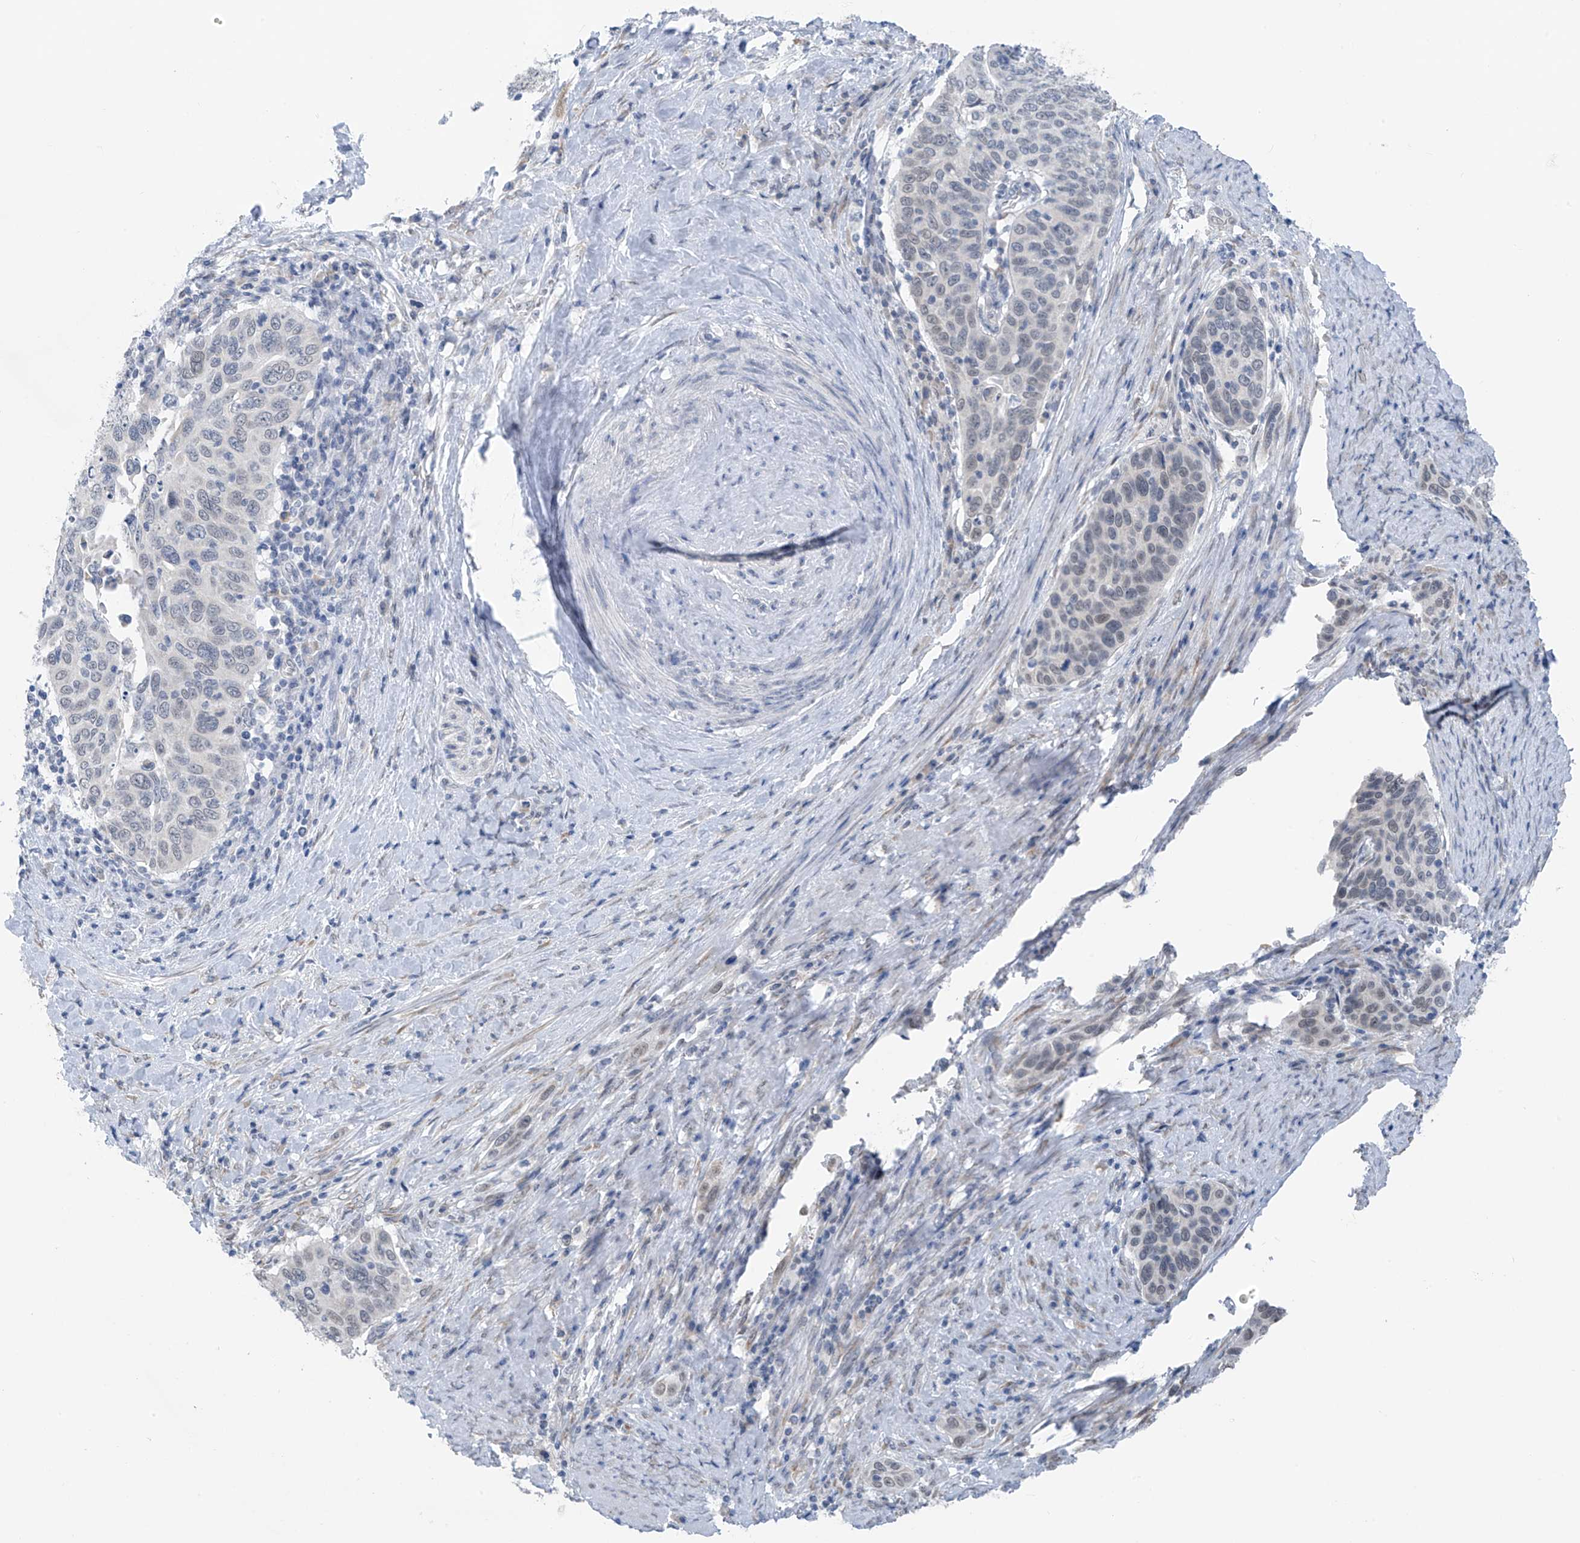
{"staining": {"intensity": "negative", "quantity": "none", "location": "none"}, "tissue": "cervical cancer", "cell_type": "Tumor cells", "image_type": "cancer", "snomed": [{"axis": "morphology", "description": "Squamous cell carcinoma, NOS"}, {"axis": "topography", "description": "Cervix"}], "caption": "Immunohistochemical staining of cervical cancer exhibits no significant positivity in tumor cells. Brightfield microscopy of IHC stained with DAB (3,3'-diaminobenzidine) (brown) and hematoxylin (blue), captured at high magnification.", "gene": "CYP4V2", "patient": {"sex": "female", "age": 60}}